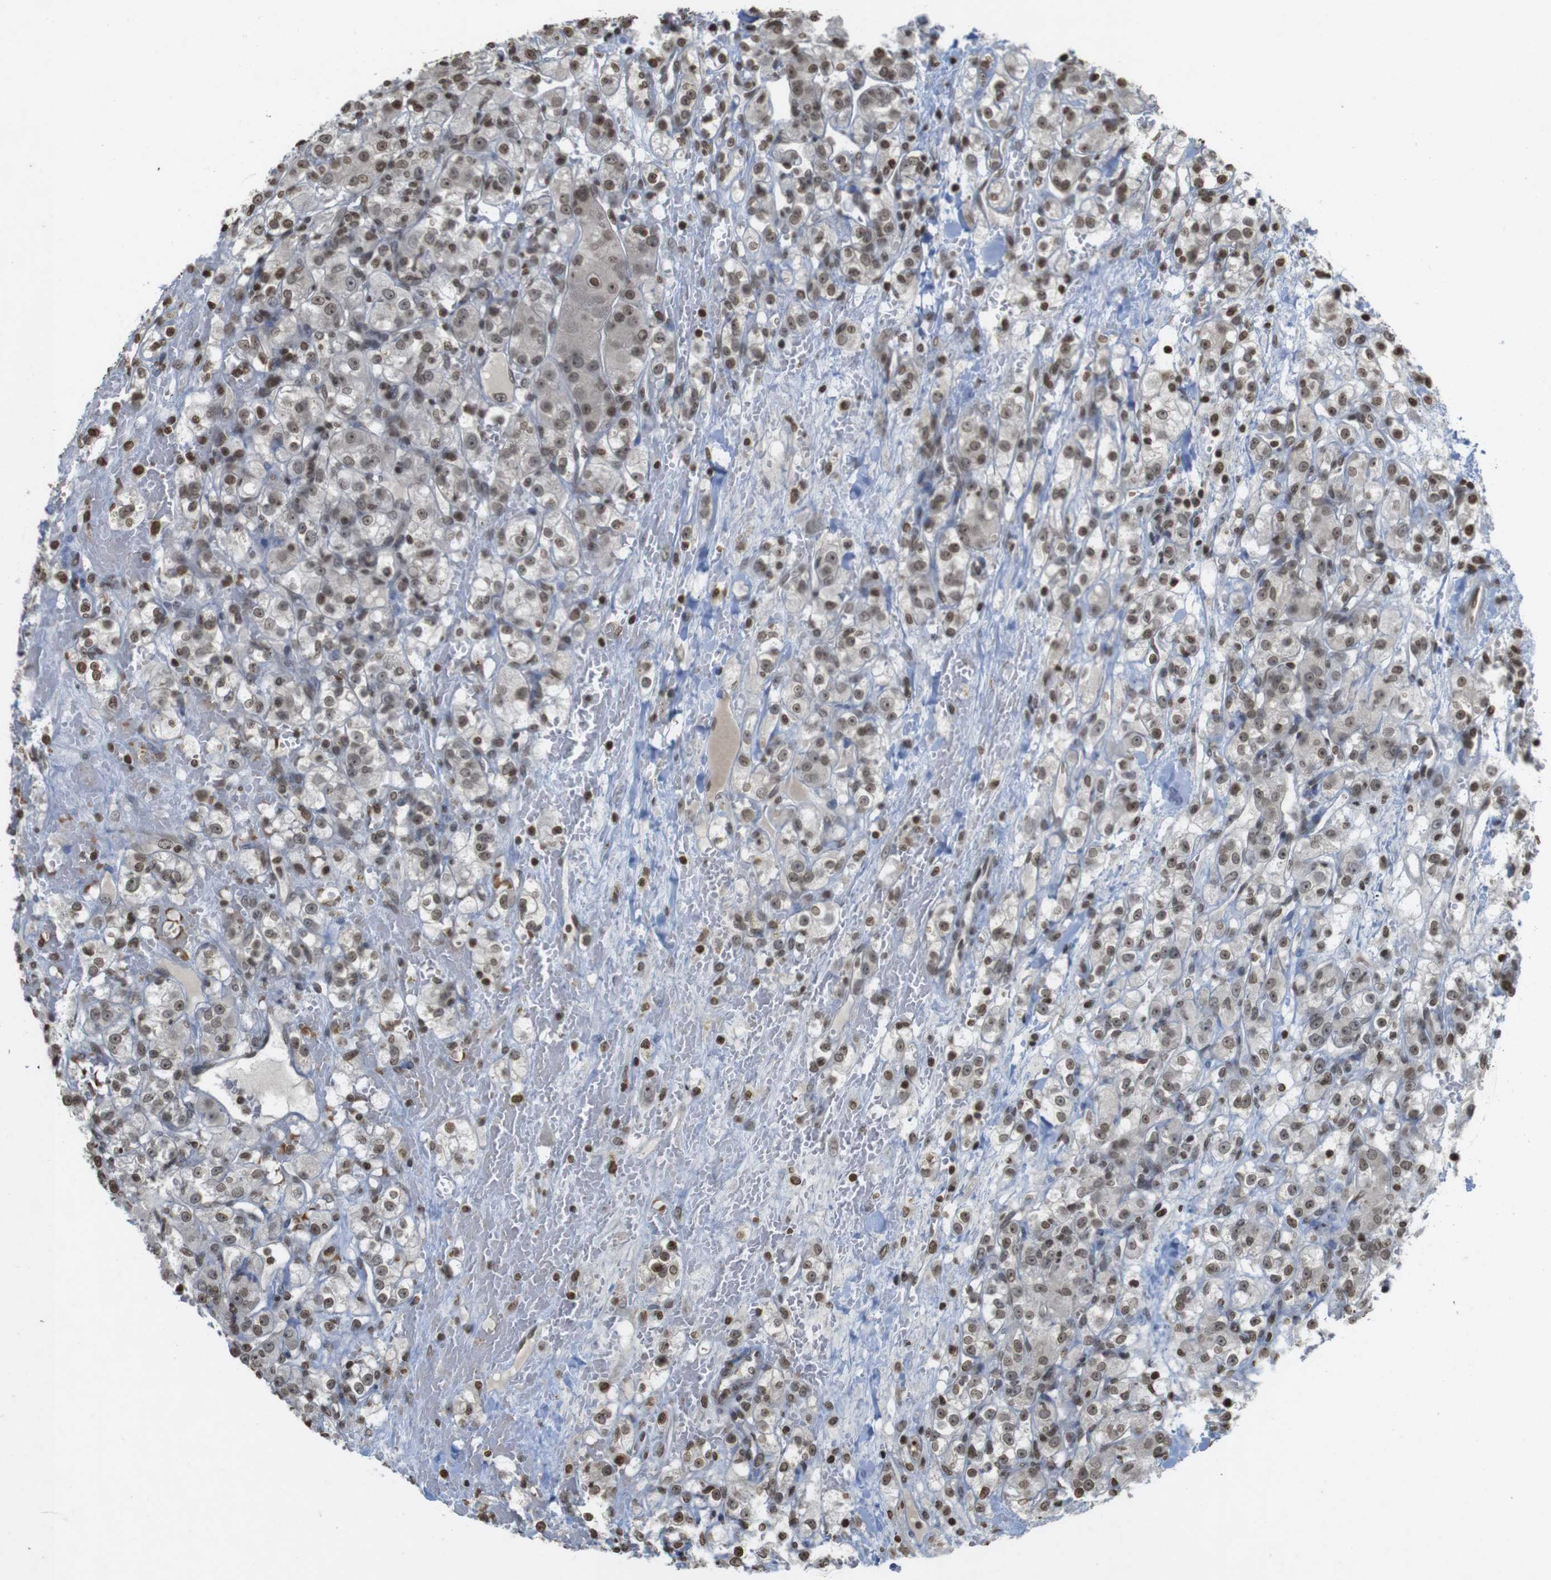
{"staining": {"intensity": "moderate", "quantity": ">75%", "location": "cytoplasmic/membranous,nuclear"}, "tissue": "renal cancer", "cell_type": "Tumor cells", "image_type": "cancer", "snomed": [{"axis": "morphology", "description": "Normal tissue, NOS"}, {"axis": "morphology", "description": "Adenocarcinoma, NOS"}, {"axis": "topography", "description": "Kidney"}], "caption": "Tumor cells display moderate cytoplasmic/membranous and nuclear expression in approximately >75% of cells in renal adenocarcinoma.", "gene": "FOXA3", "patient": {"sex": "male", "age": 61}}